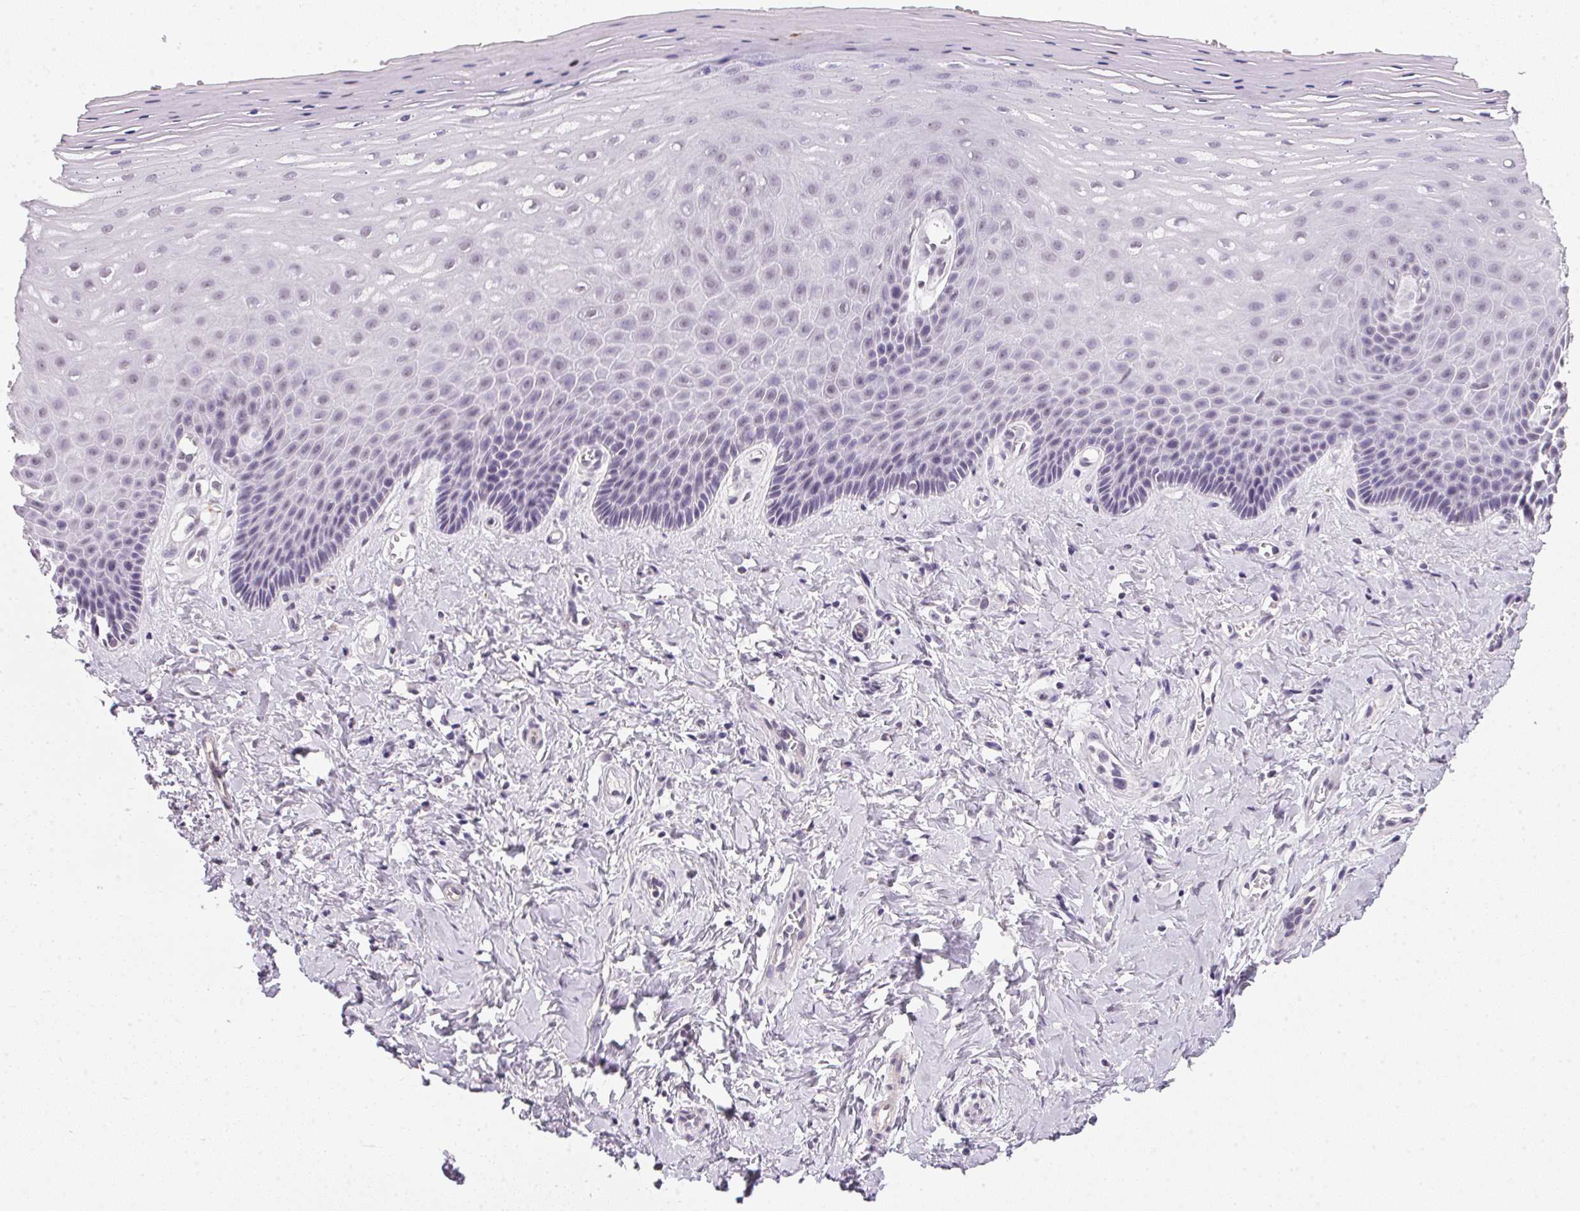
{"staining": {"intensity": "moderate", "quantity": "25%-75%", "location": "nuclear"}, "tissue": "vagina", "cell_type": "Squamous epithelial cells", "image_type": "normal", "snomed": [{"axis": "morphology", "description": "Normal tissue, NOS"}, {"axis": "topography", "description": "Vagina"}], "caption": "Squamous epithelial cells show medium levels of moderate nuclear staining in about 25%-75% of cells in unremarkable vagina.", "gene": "SRSF7", "patient": {"sex": "female", "age": 83}}